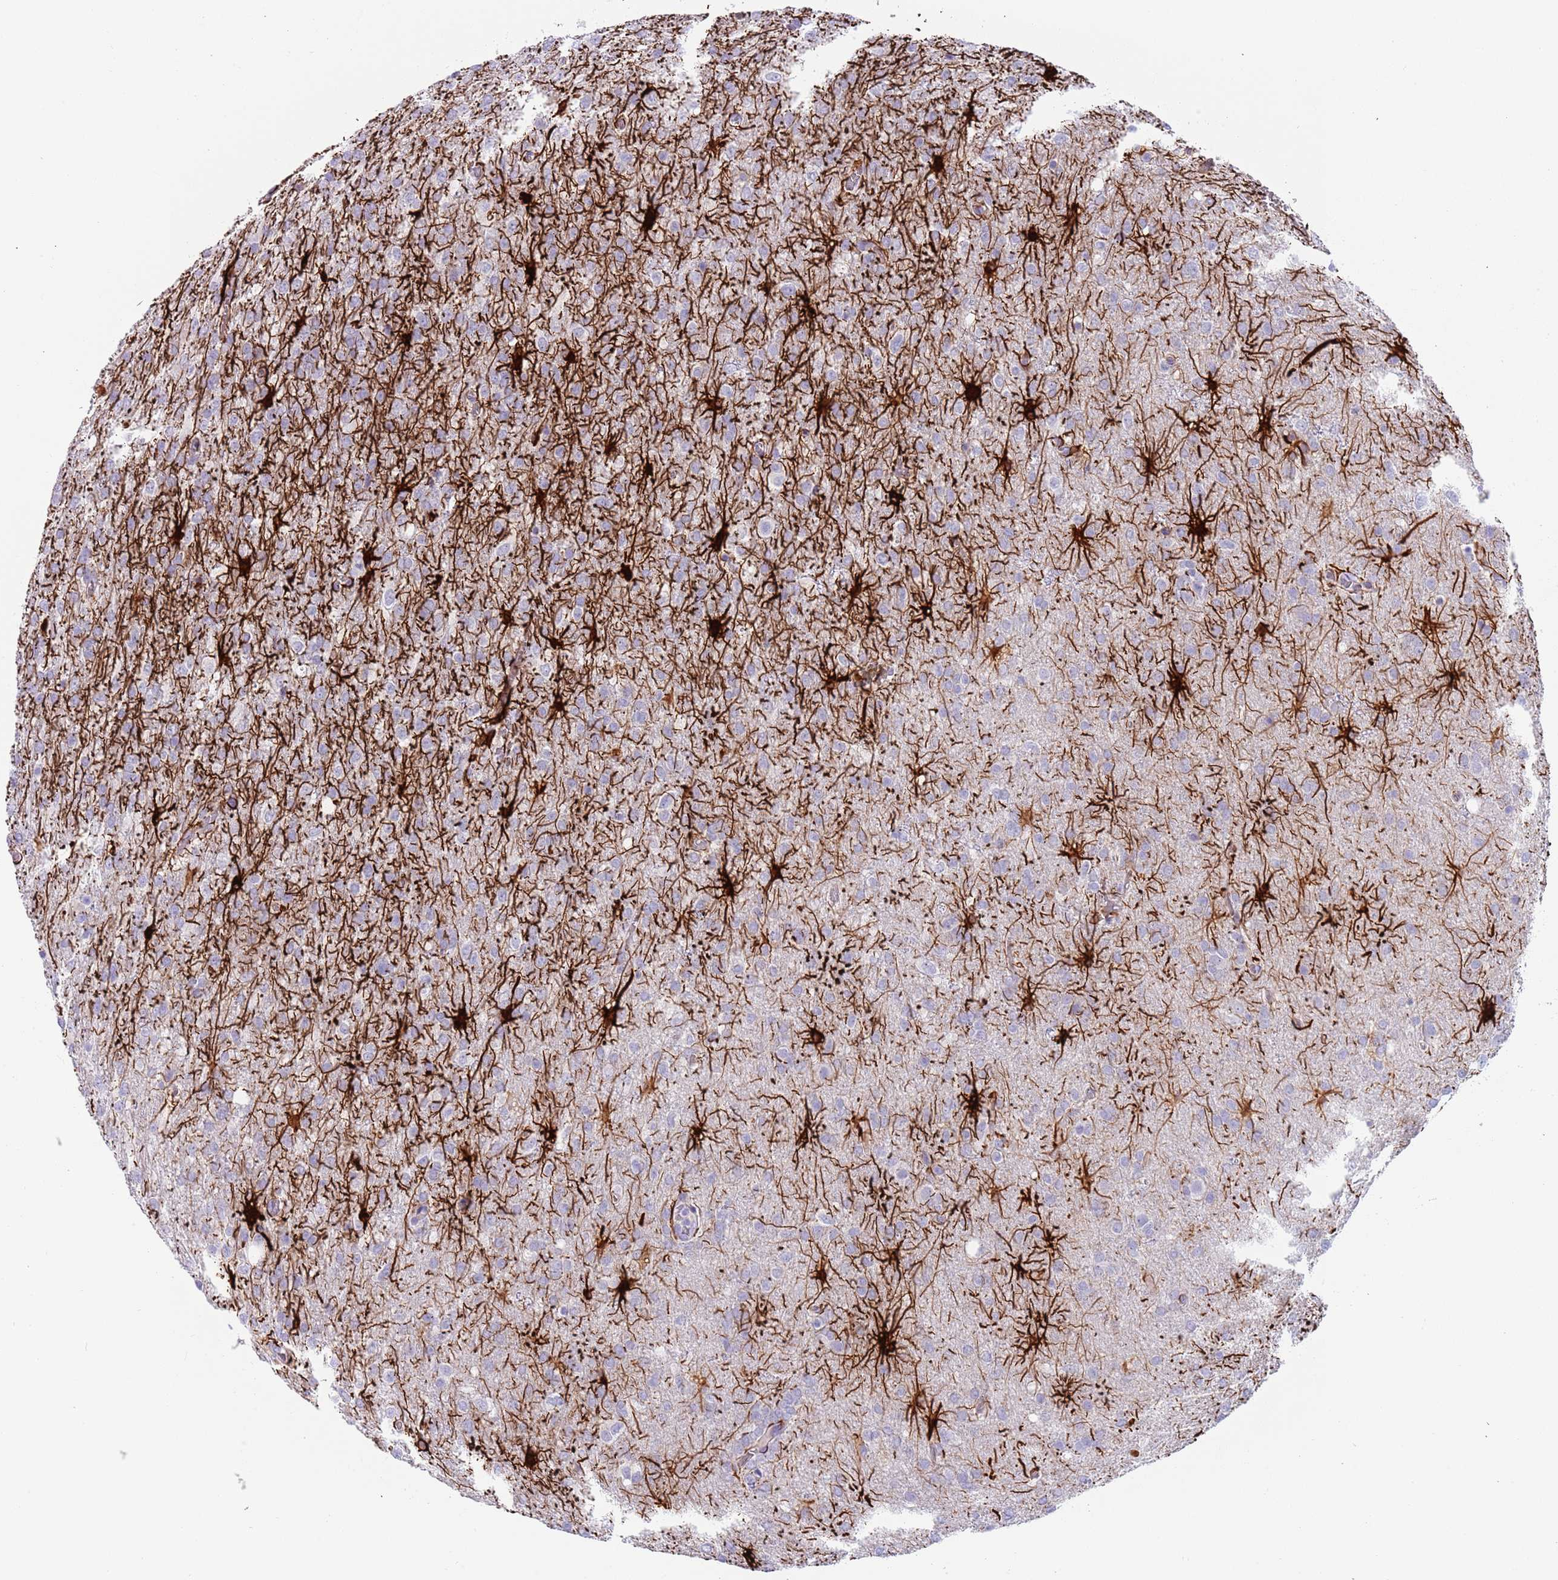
{"staining": {"intensity": "negative", "quantity": "none", "location": "none"}, "tissue": "glioma", "cell_type": "Tumor cells", "image_type": "cancer", "snomed": [{"axis": "morphology", "description": "Glioma, malignant, High grade"}, {"axis": "topography", "description": "Brain"}], "caption": "Human glioma stained for a protein using immunohistochemistry (IHC) reveals no expression in tumor cells.", "gene": "LRRN3", "patient": {"sex": "female", "age": 74}}